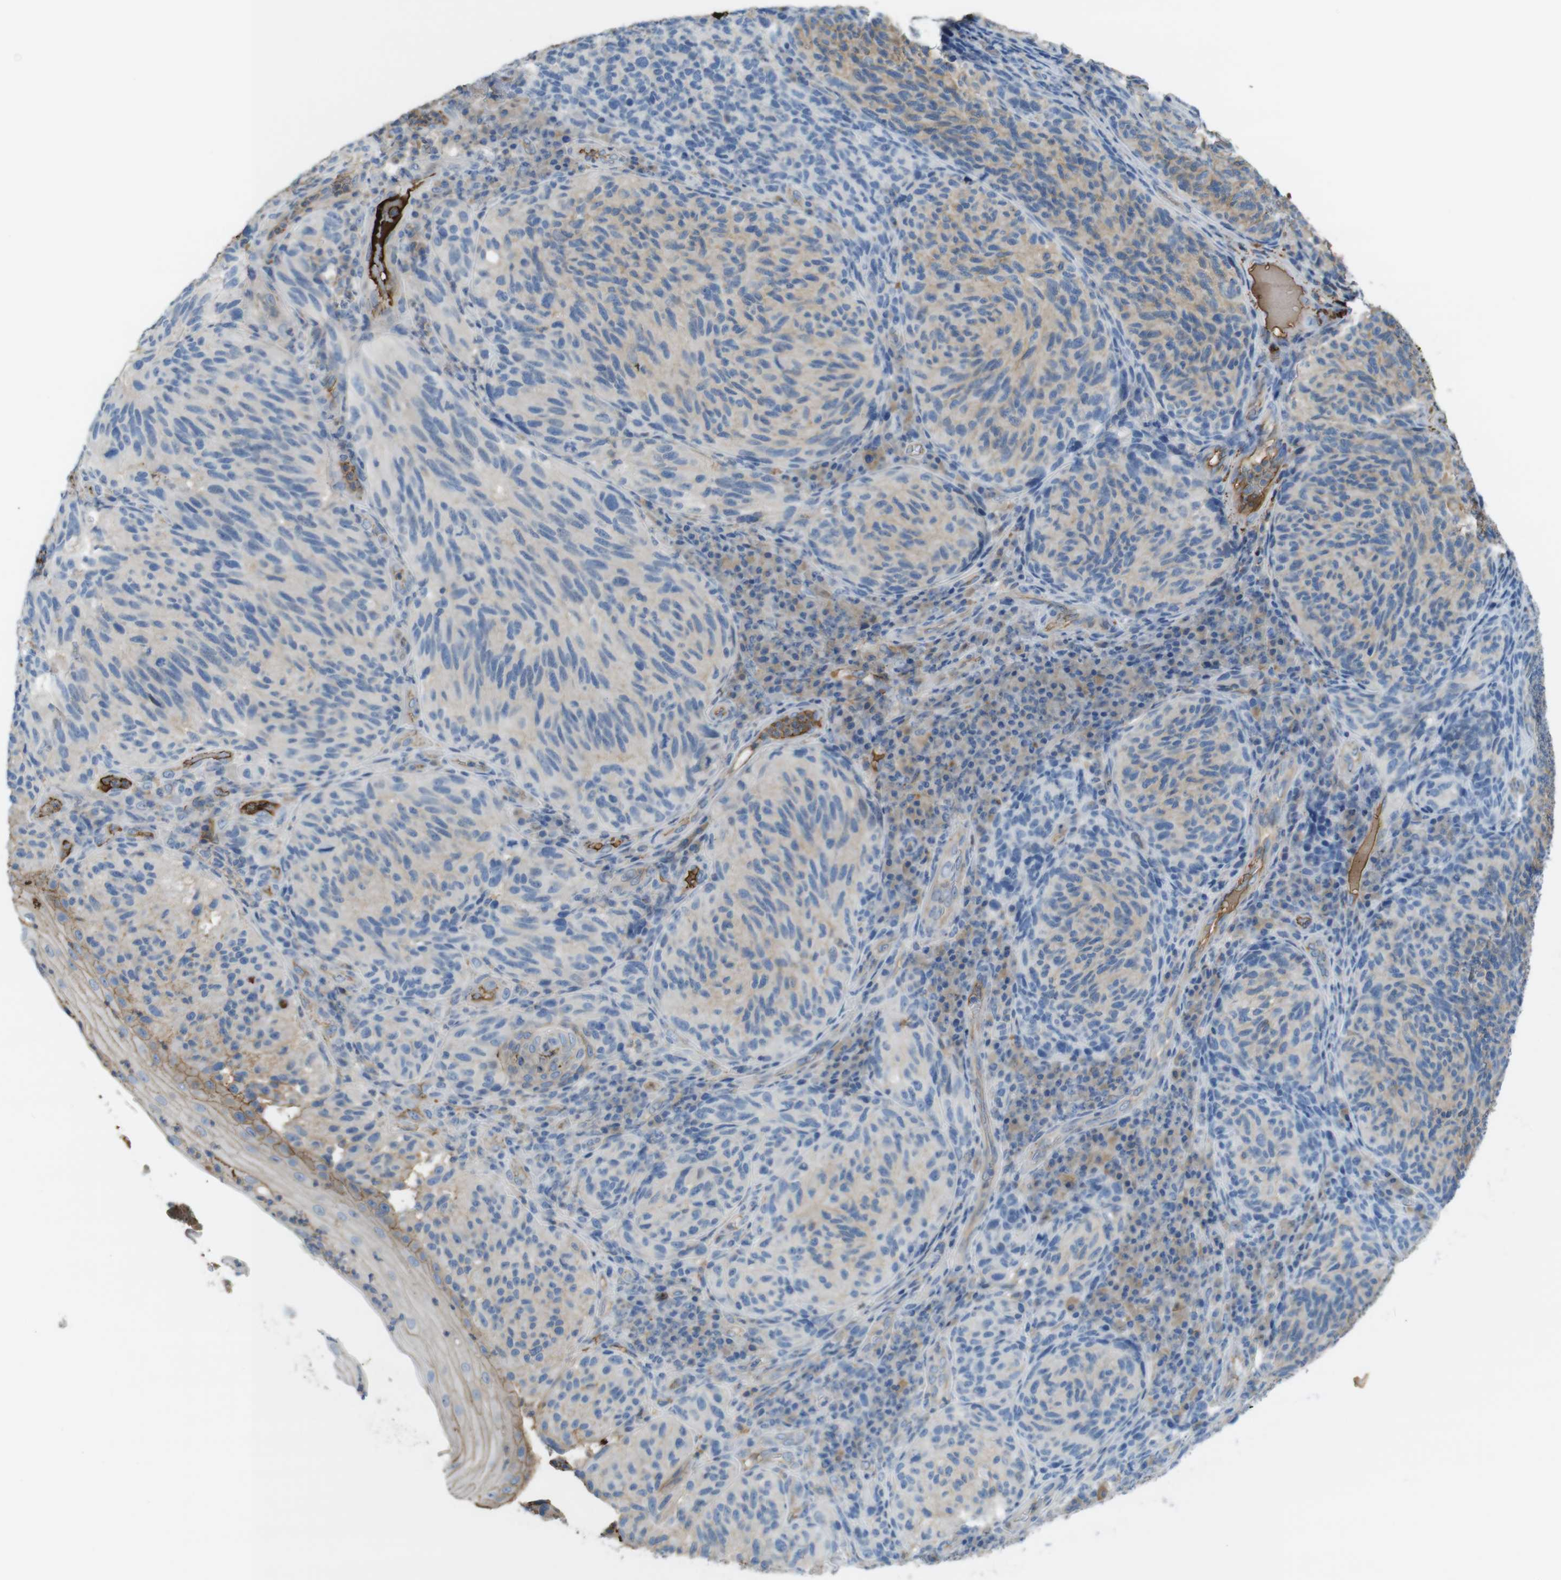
{"staining": {"intensity": "weak", "quantity": "<25%", "location": "cytoplasmic/membranous"}, "tissue": "melanoma", "cell_type": "Tumor cells", "image_type": "cancer", "snomed": [{"axis": "morphology", "description": "Malignant melanoma, NOS"}, {"axis": "topography", "description": "Skin"}], "caption": "Image shows no protein staining in tumor cells of malignant melanoma tissue.", "gene": "LTBP4", "patient": {"sex": "female", "age": 73}}